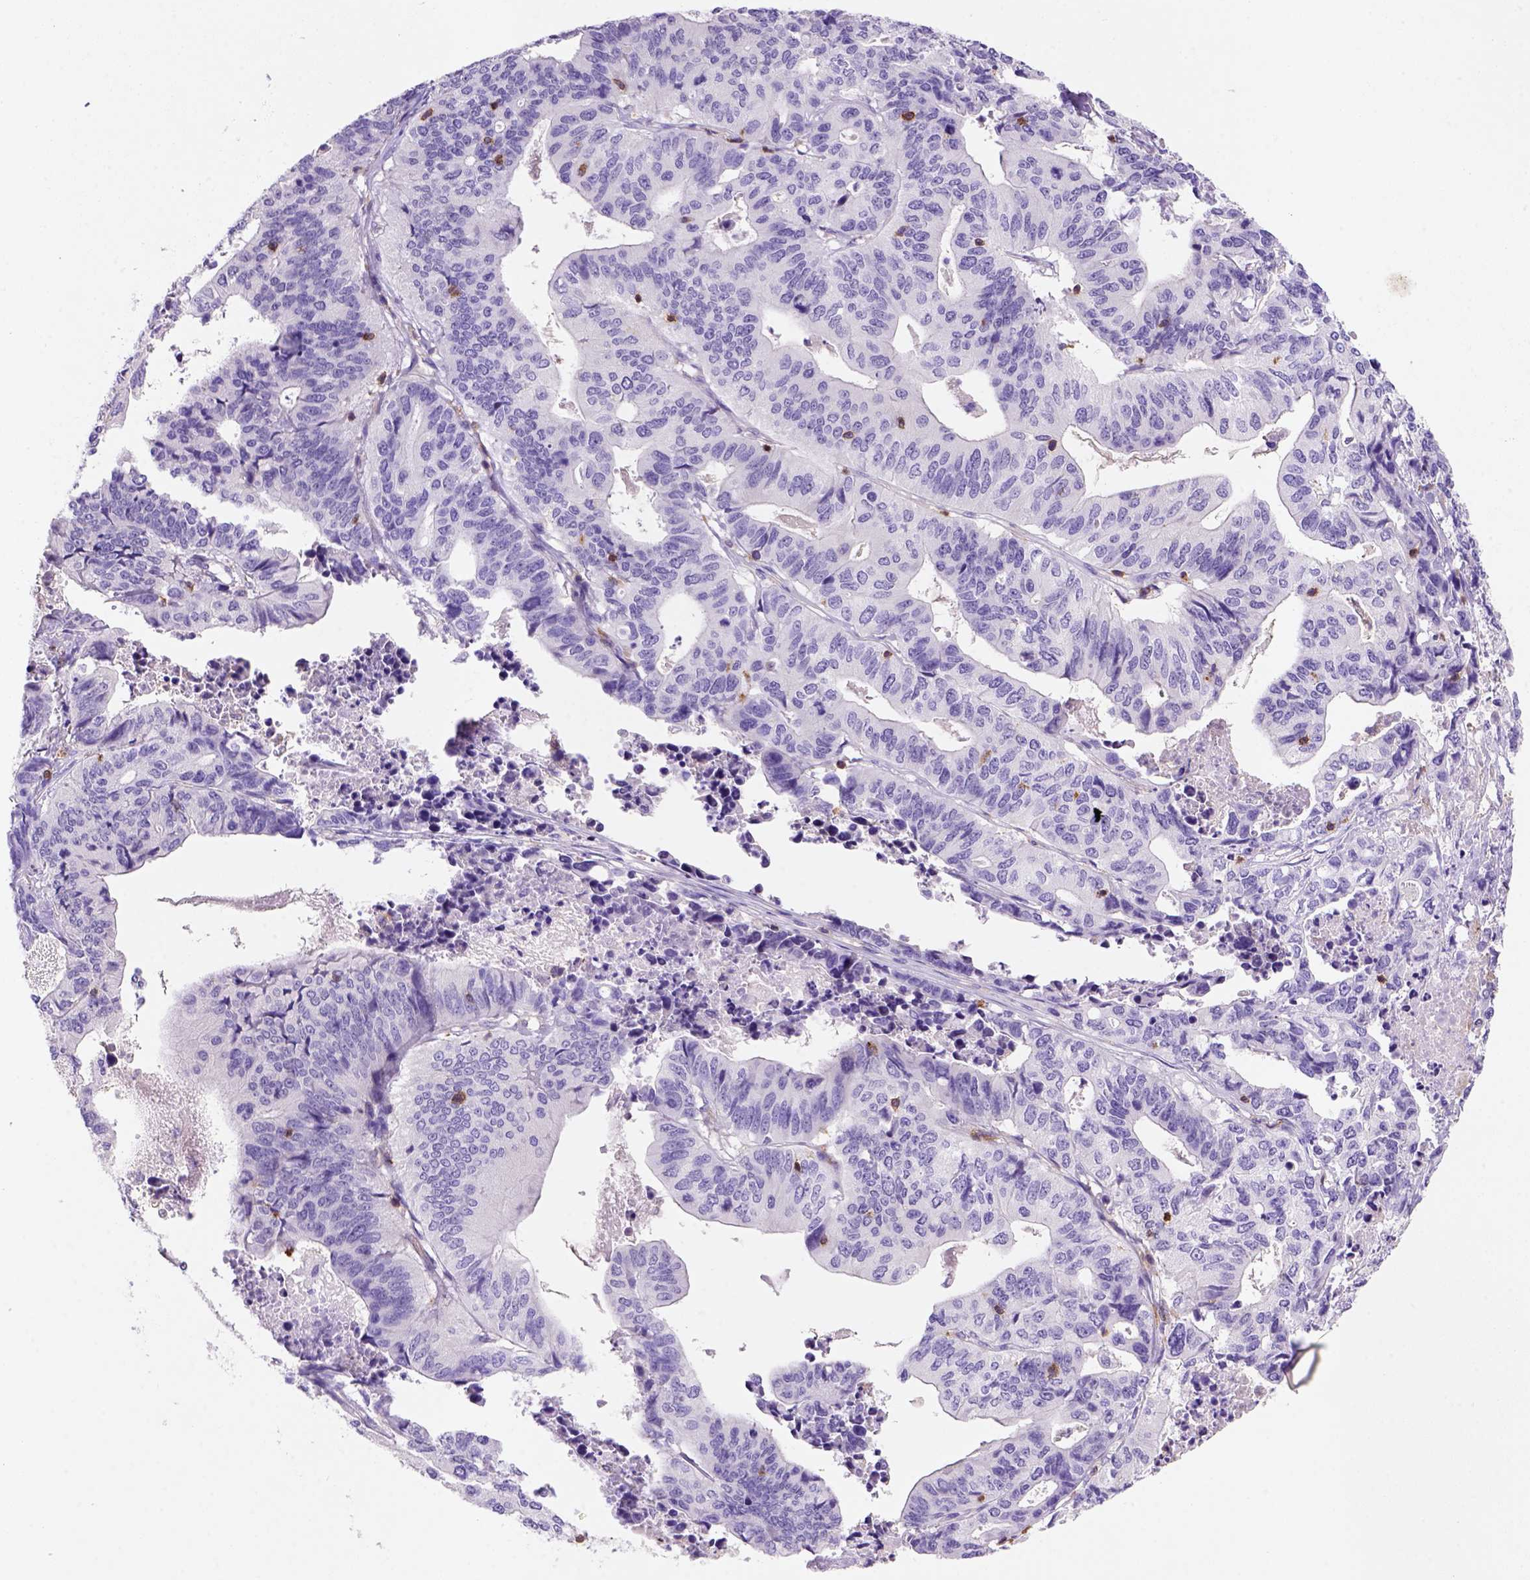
{"staining": {"intensity": "negative", "quantity": "none", "location": "none"}, "tissue": "stomach cancer", "cell_type": "Tumor cells", "image_type": "cancer", "snomed": [{"axis": "morphology", "description": "Adenocarcinoma, NOS"}, {"axis": "topography", "description": "Stomach, upper"}], "caption": "Tumor cells are negative for protein expression in human stomach adenocarcinoma.", "gene": "INPP5D", "patient": {"sex": "female", "age": 67}}